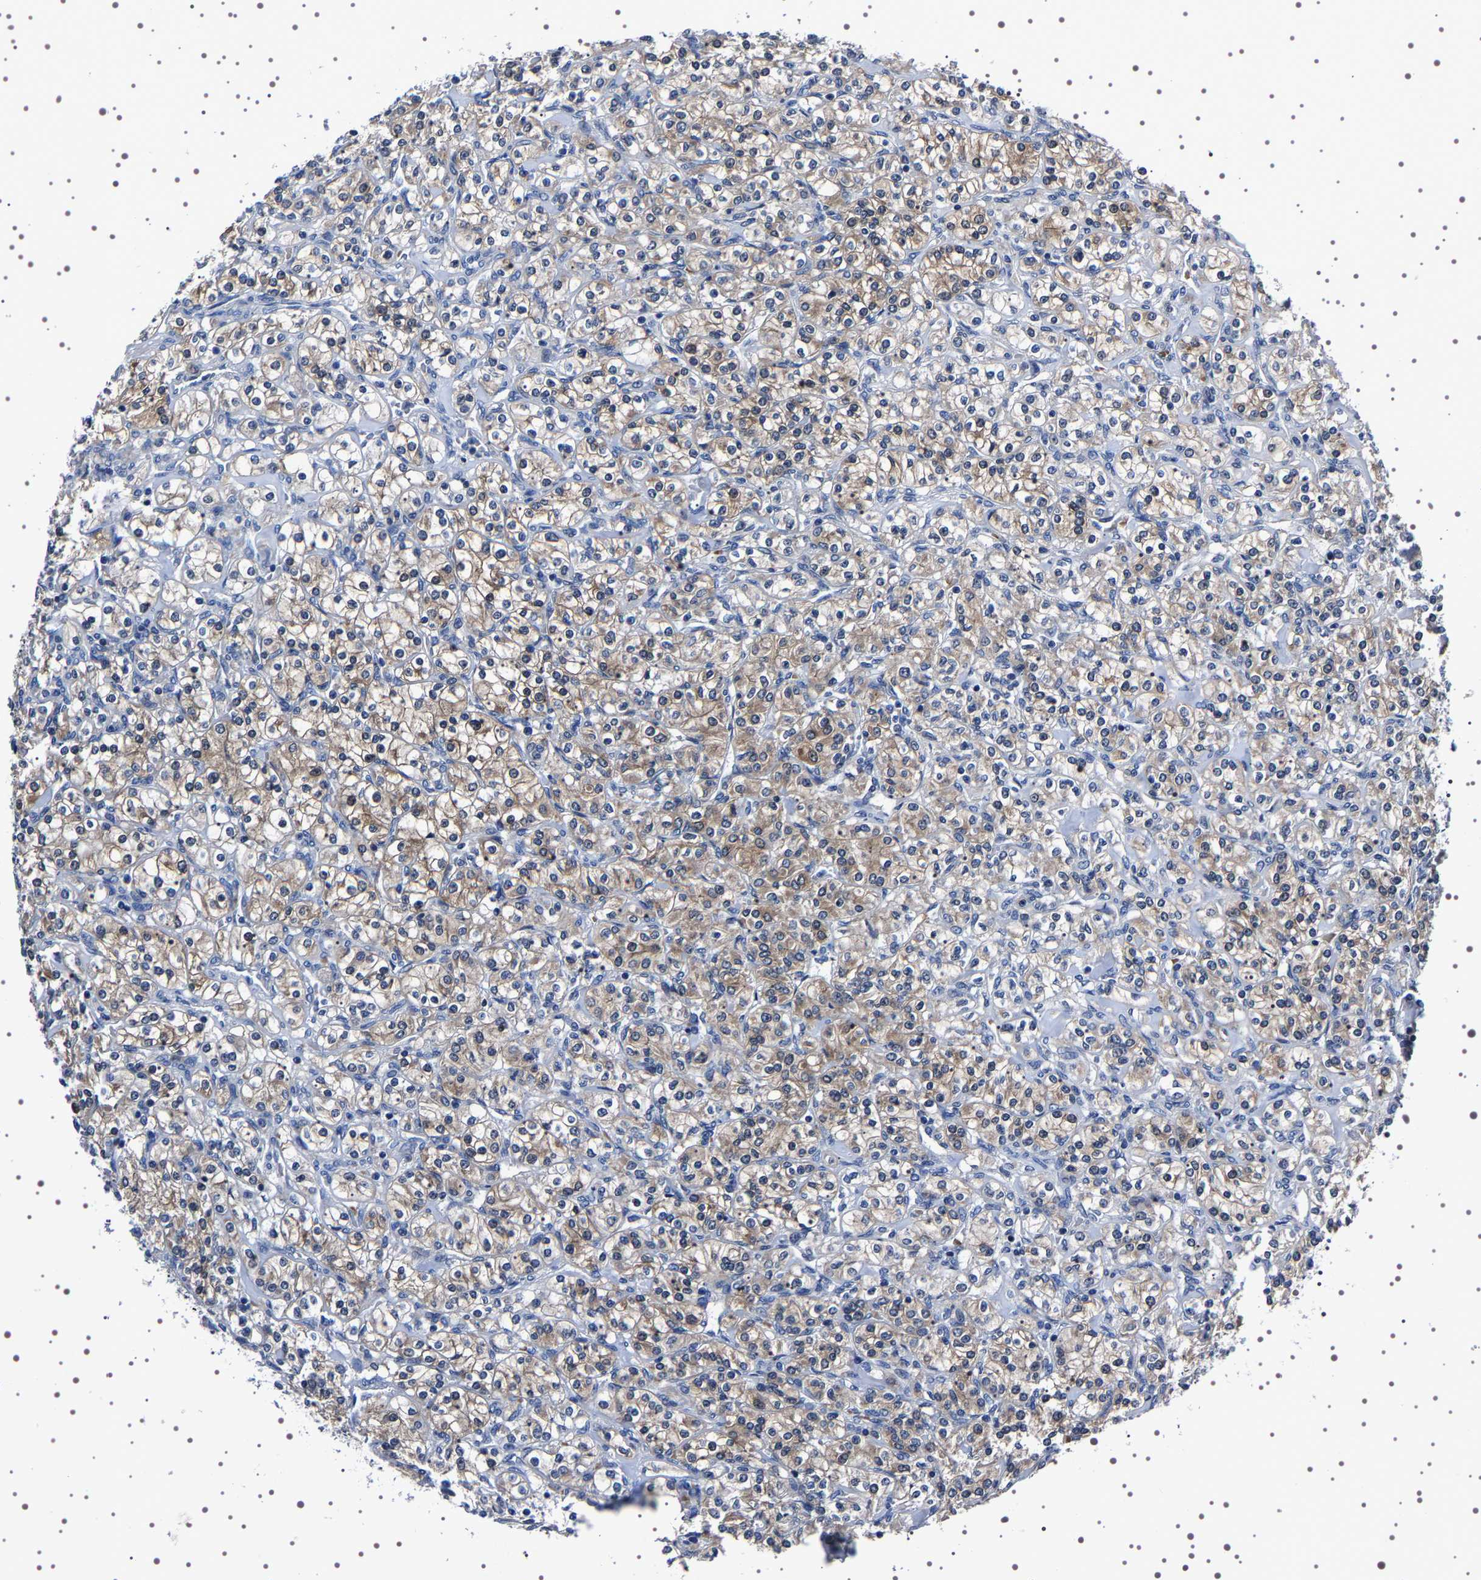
{"staining": {"intensity": "weak", "quantity": ">75%", "location": "cytoplasmic/membranous"}, "tissue": "renal cancer", "cell_type": "Tumor cells", "image_type": "cancer", "snomed": [{"axis": "morphology", "description": "Adenocarcinoma, NOS"}, {"axis": "topography", "description": "Kidney"}], "caption": "DAB (3,3'-diaminobenzidine) immunohistochemical staining of renal cancer demonstrates weak cytoplasmic/membranous protein expression in about >75% of tumor cells.", "gene": "TARBP1", "patient": {"sex": "male", "age": 77}}